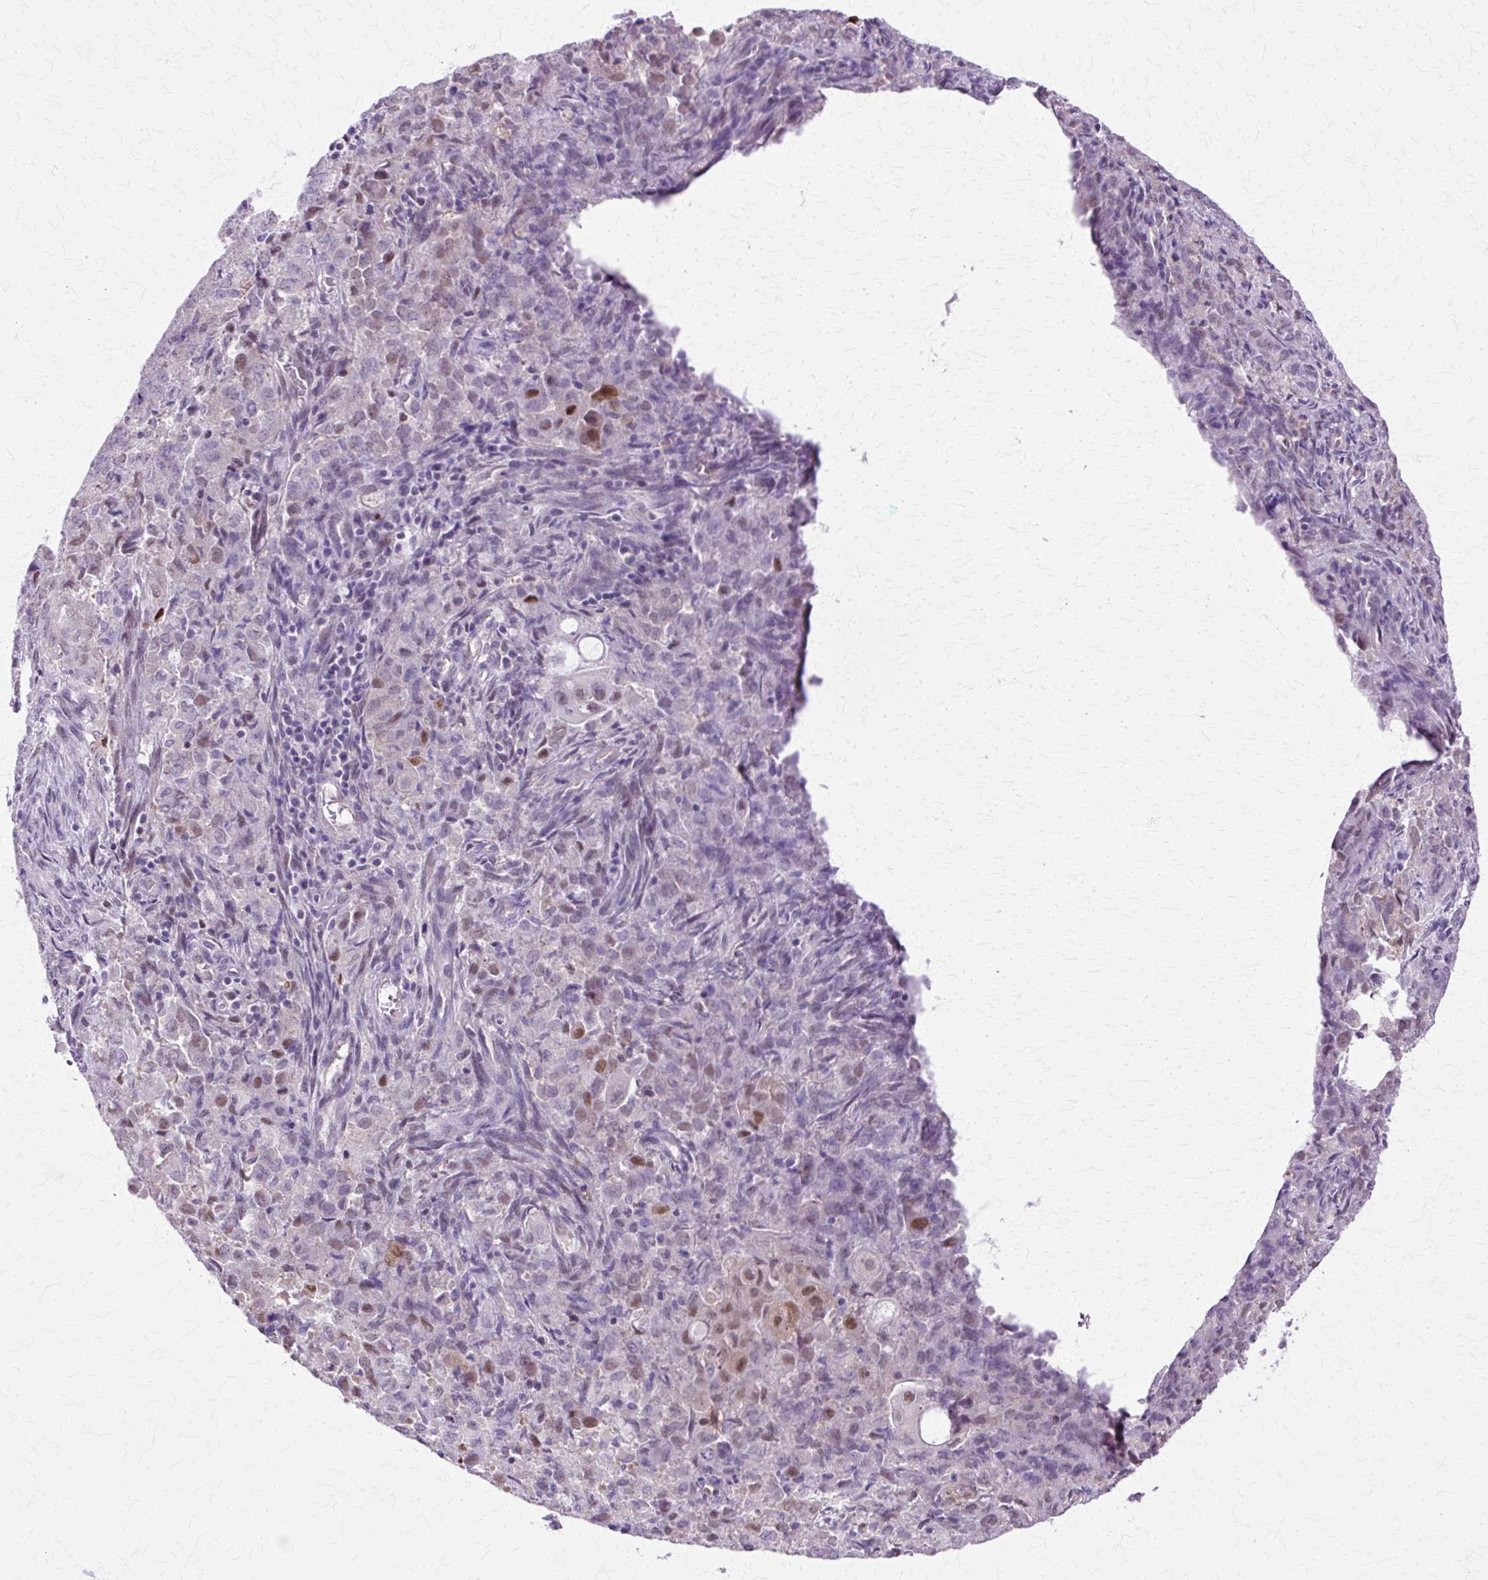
{"staining": {"intensity": "moderate", "quantity": "<25%", "location": "cytoplasmic/membranous,nuclear"}, "tissue": "endometrial cancer", "cell_type": "Tumor cells", "image_type": "cancer", "snomed": [{"axis": "morphology", "description": "Adenocarcinoma, NOS"}, {"axis": "topography", "description": "Endometrium"}], "caption": "An immunohistochemistry (IHC) micrograph of neoplastic tissue is shown. Protein staining in brown highlights moderate cytoplasmic/membranous and nuclear positivity in endometrial cancer (adenocarcinoma) within tumor cells.", "gene": "HSPA8", "patient": {"sex": "female", "age": 72}}